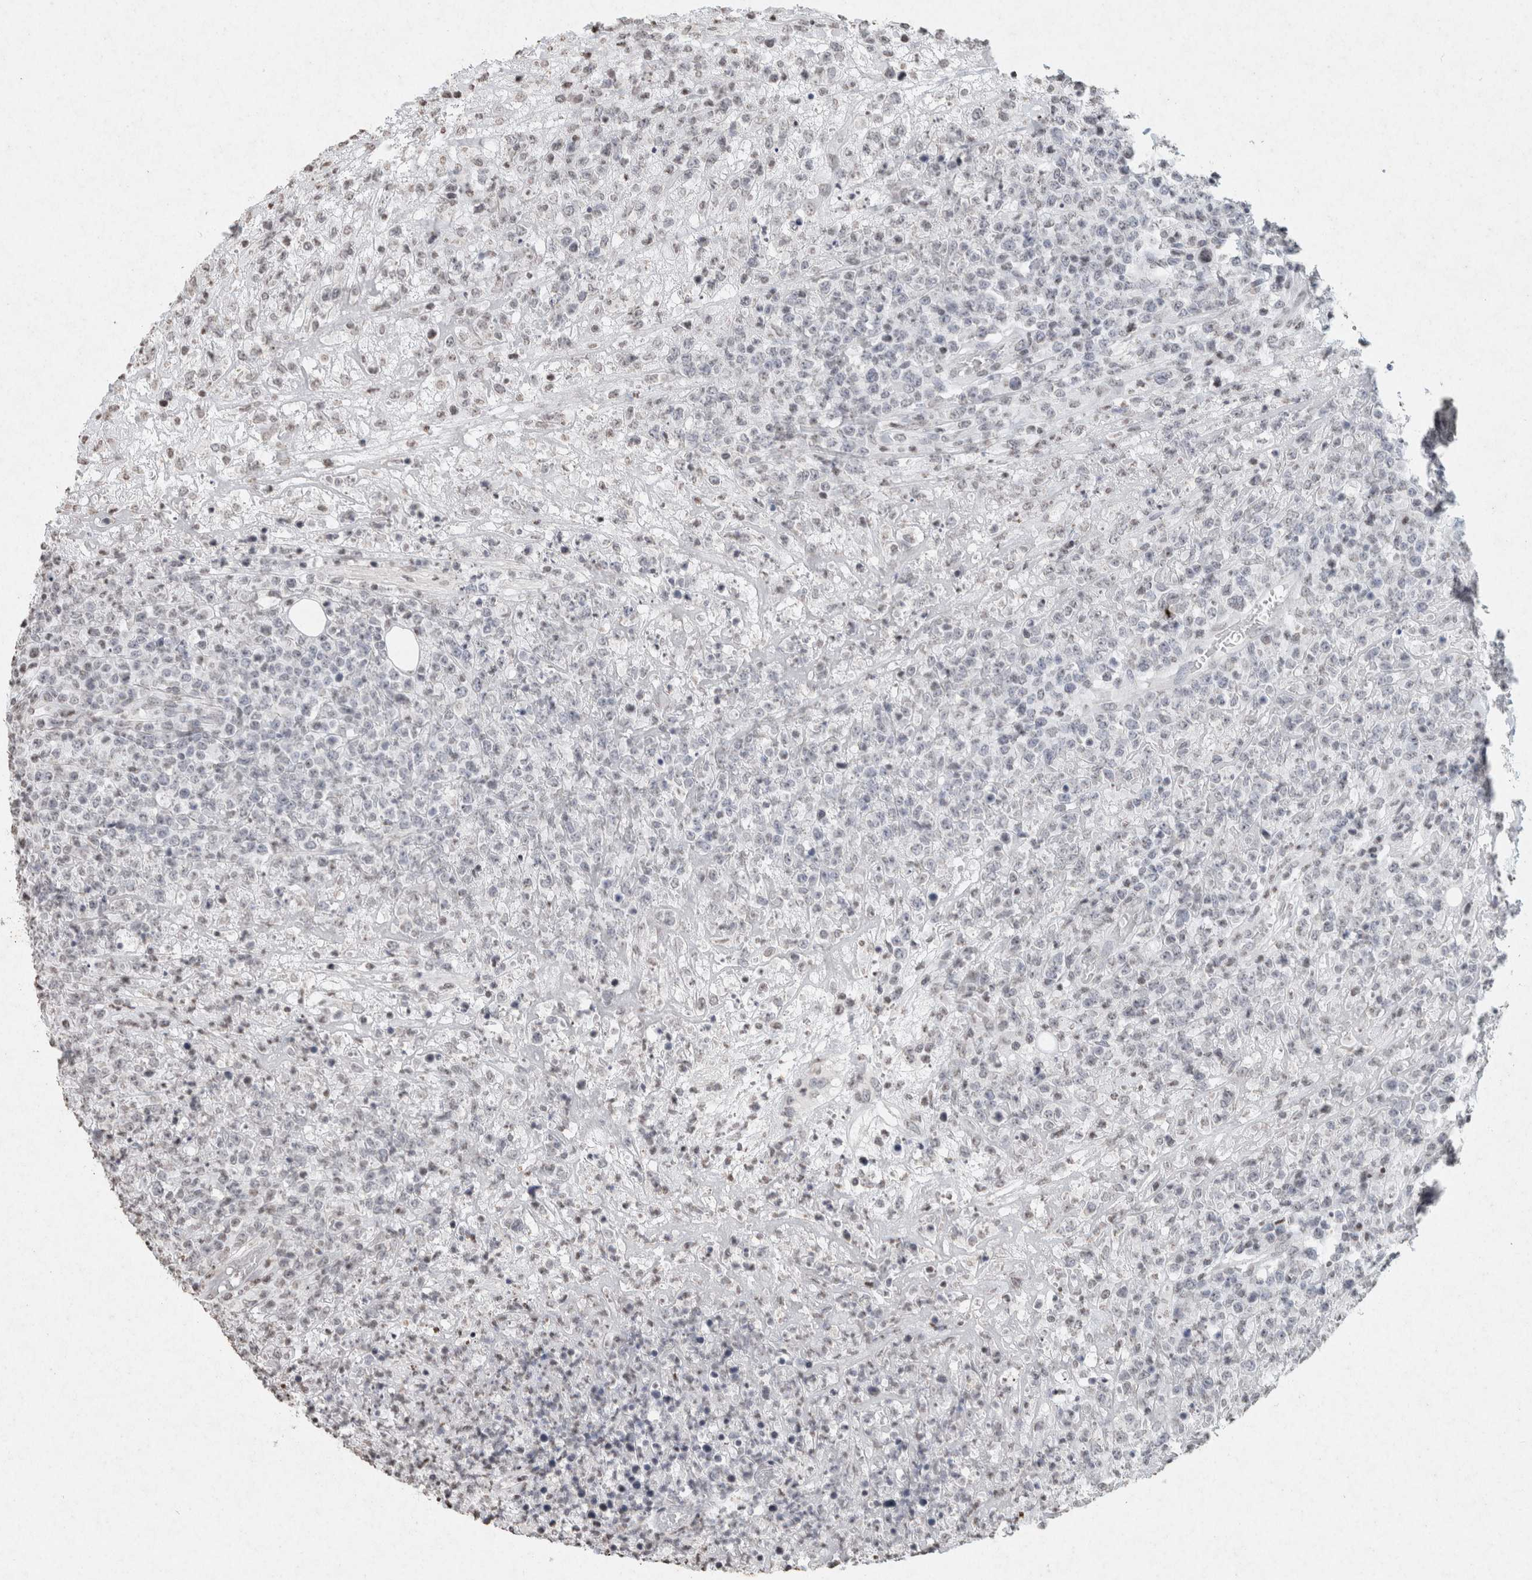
{"staining": {"intensity": "negative", "quantity": "none", "location": "none"}, "tissue": "lymphoma", "cell_type": "Tumor cells", "image_type": "cancer", "snomed": [{"axis": "morphology", "description": "Malignant lymphoma, non-Hodgkin's type, High grade"}, {"axis": "topography", "description": "Colon"}], "caption": "Tumor cells are negative for brown protein staining in lymphoma. (DAB (3,3'-diaminobenzidine) immunohistochemistry (IHC) visualized using brightfield microscopy, high magnification).", "gene": "CNTN1", "patient": {"sex": "female", "age": 53}}